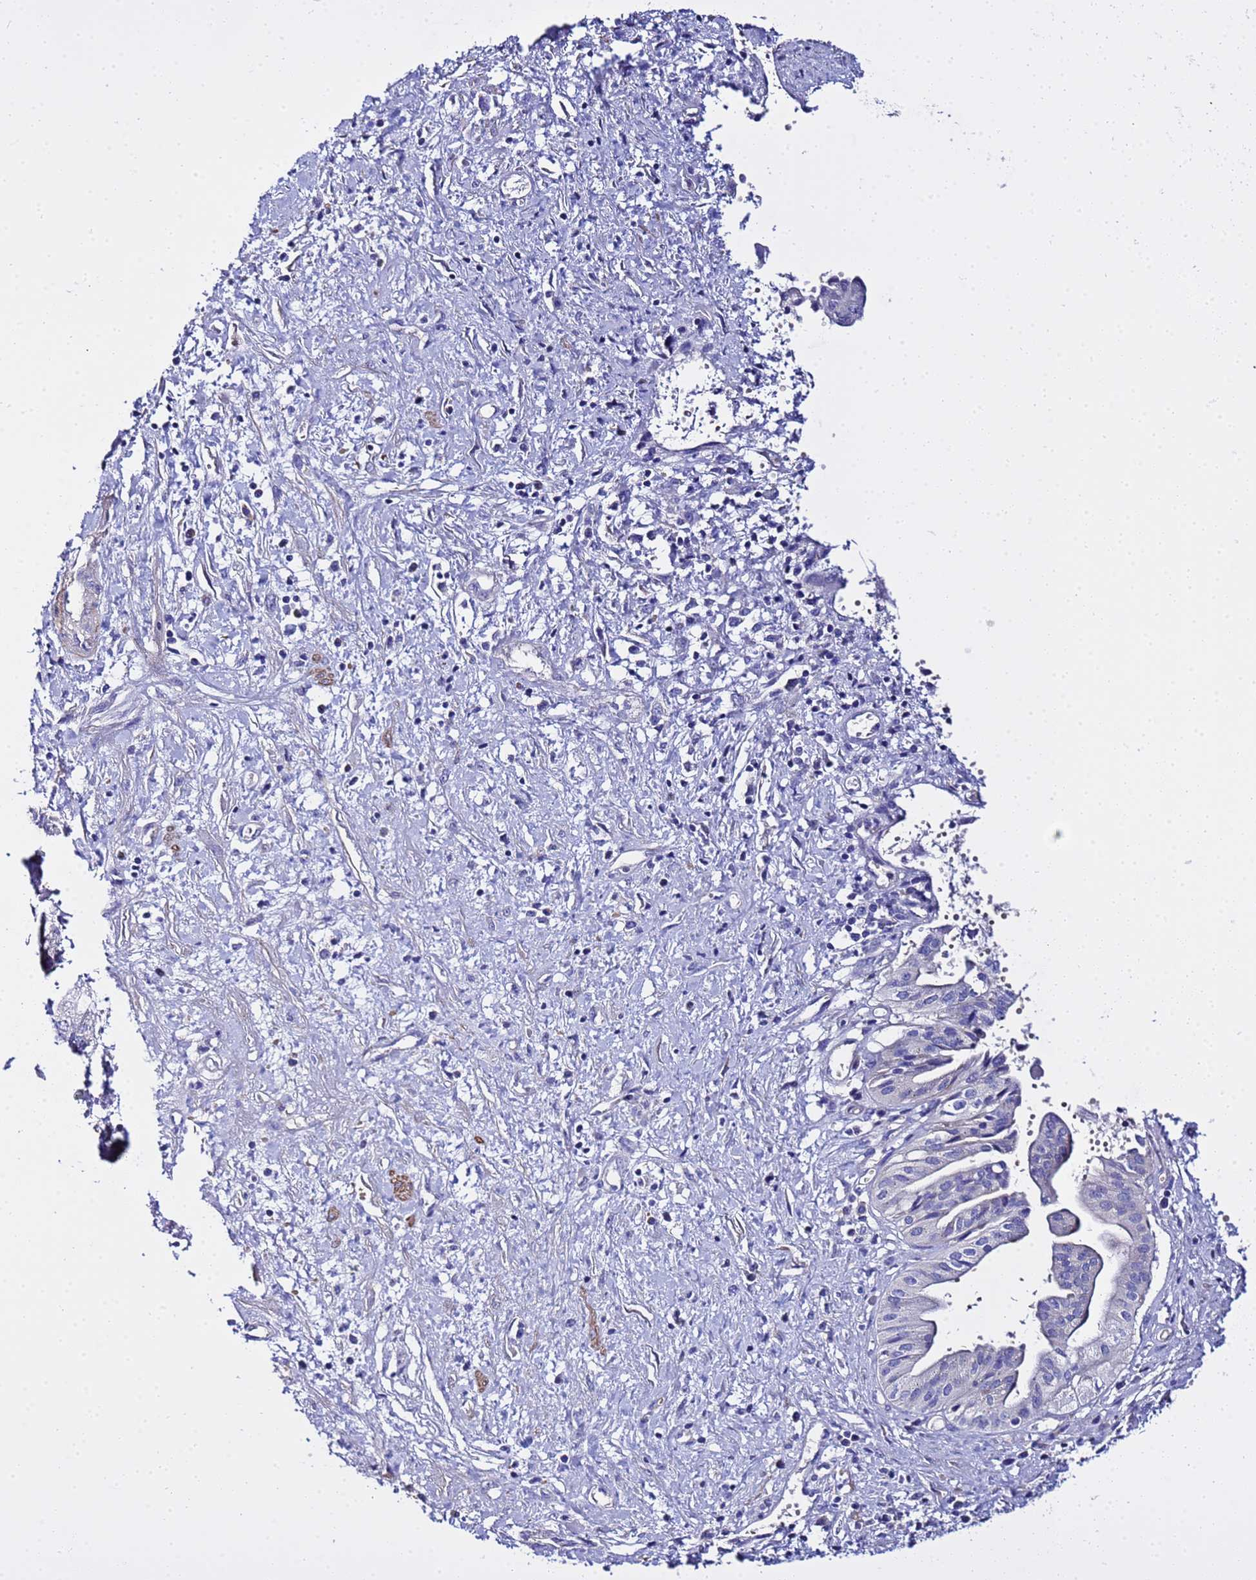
{"staining": {"intensity": "negative", "quantity": "none", "location": "none"}, "tissue": "pancreatic cancer", "cell_type": "Tumor cells", "image_type": "cancer", "snomed": [{"axis": "morphology", "description": "Adenocarcinoma, NOS"}, {"axis": "topography", "description": "Pancreas"}], "caption": "Tumor cells are negative for brown protein staining in pancreatic cancer (adenocarcinoma).", "gene": "USP18", "patient": {"sex": "female", "age": 50}}